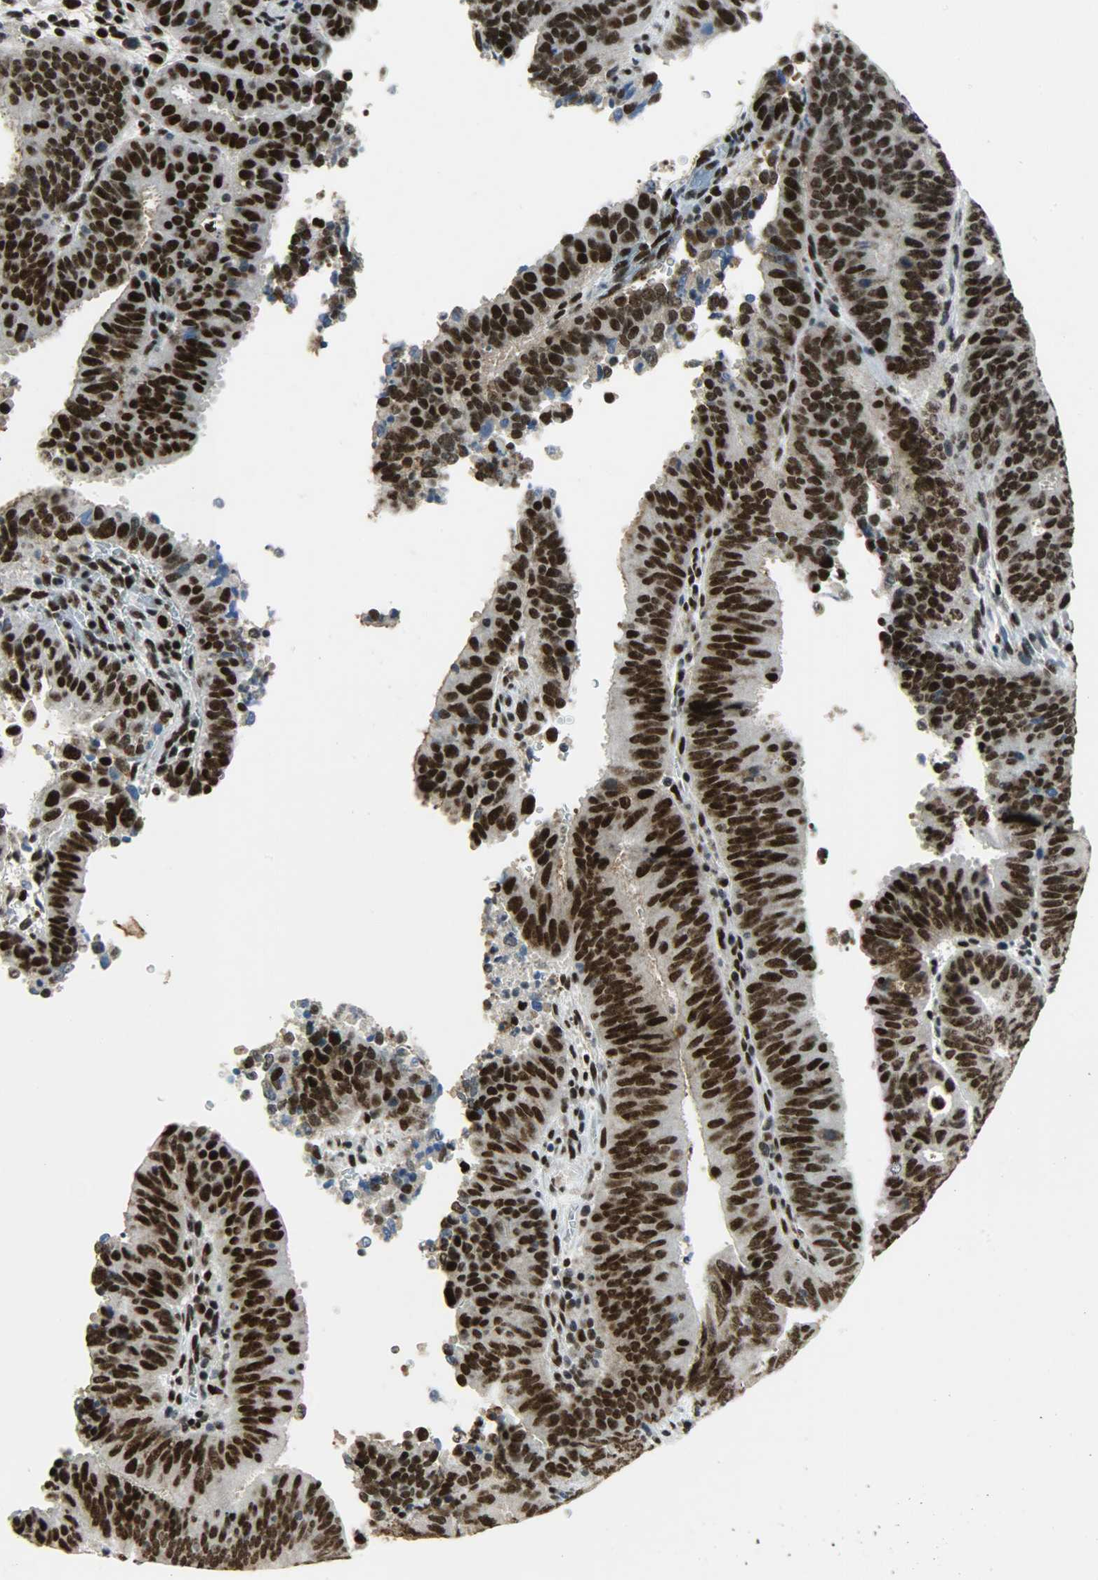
{"staining": {"intensity": "strong", "quantity": ">75%", "location": "cytoplasmic/membranous,nuclear"}, "tissue": "cervical cancer", "cell_type": "Tumor cells", "image_type": "cancer", "snomed": [{"axis": "morphology", "description": "Adenocarcinoma, NOS"}, {"axis": "topography", "description": "Cervix"}], "caption": "A brown stain shows strong cytoplasmic/membranous and nuclear expression of a protein in human adenocarcinoma (cervical) tumor cells.", "gene": "SSB", "patient": {"sex": "female", "age": 44}}